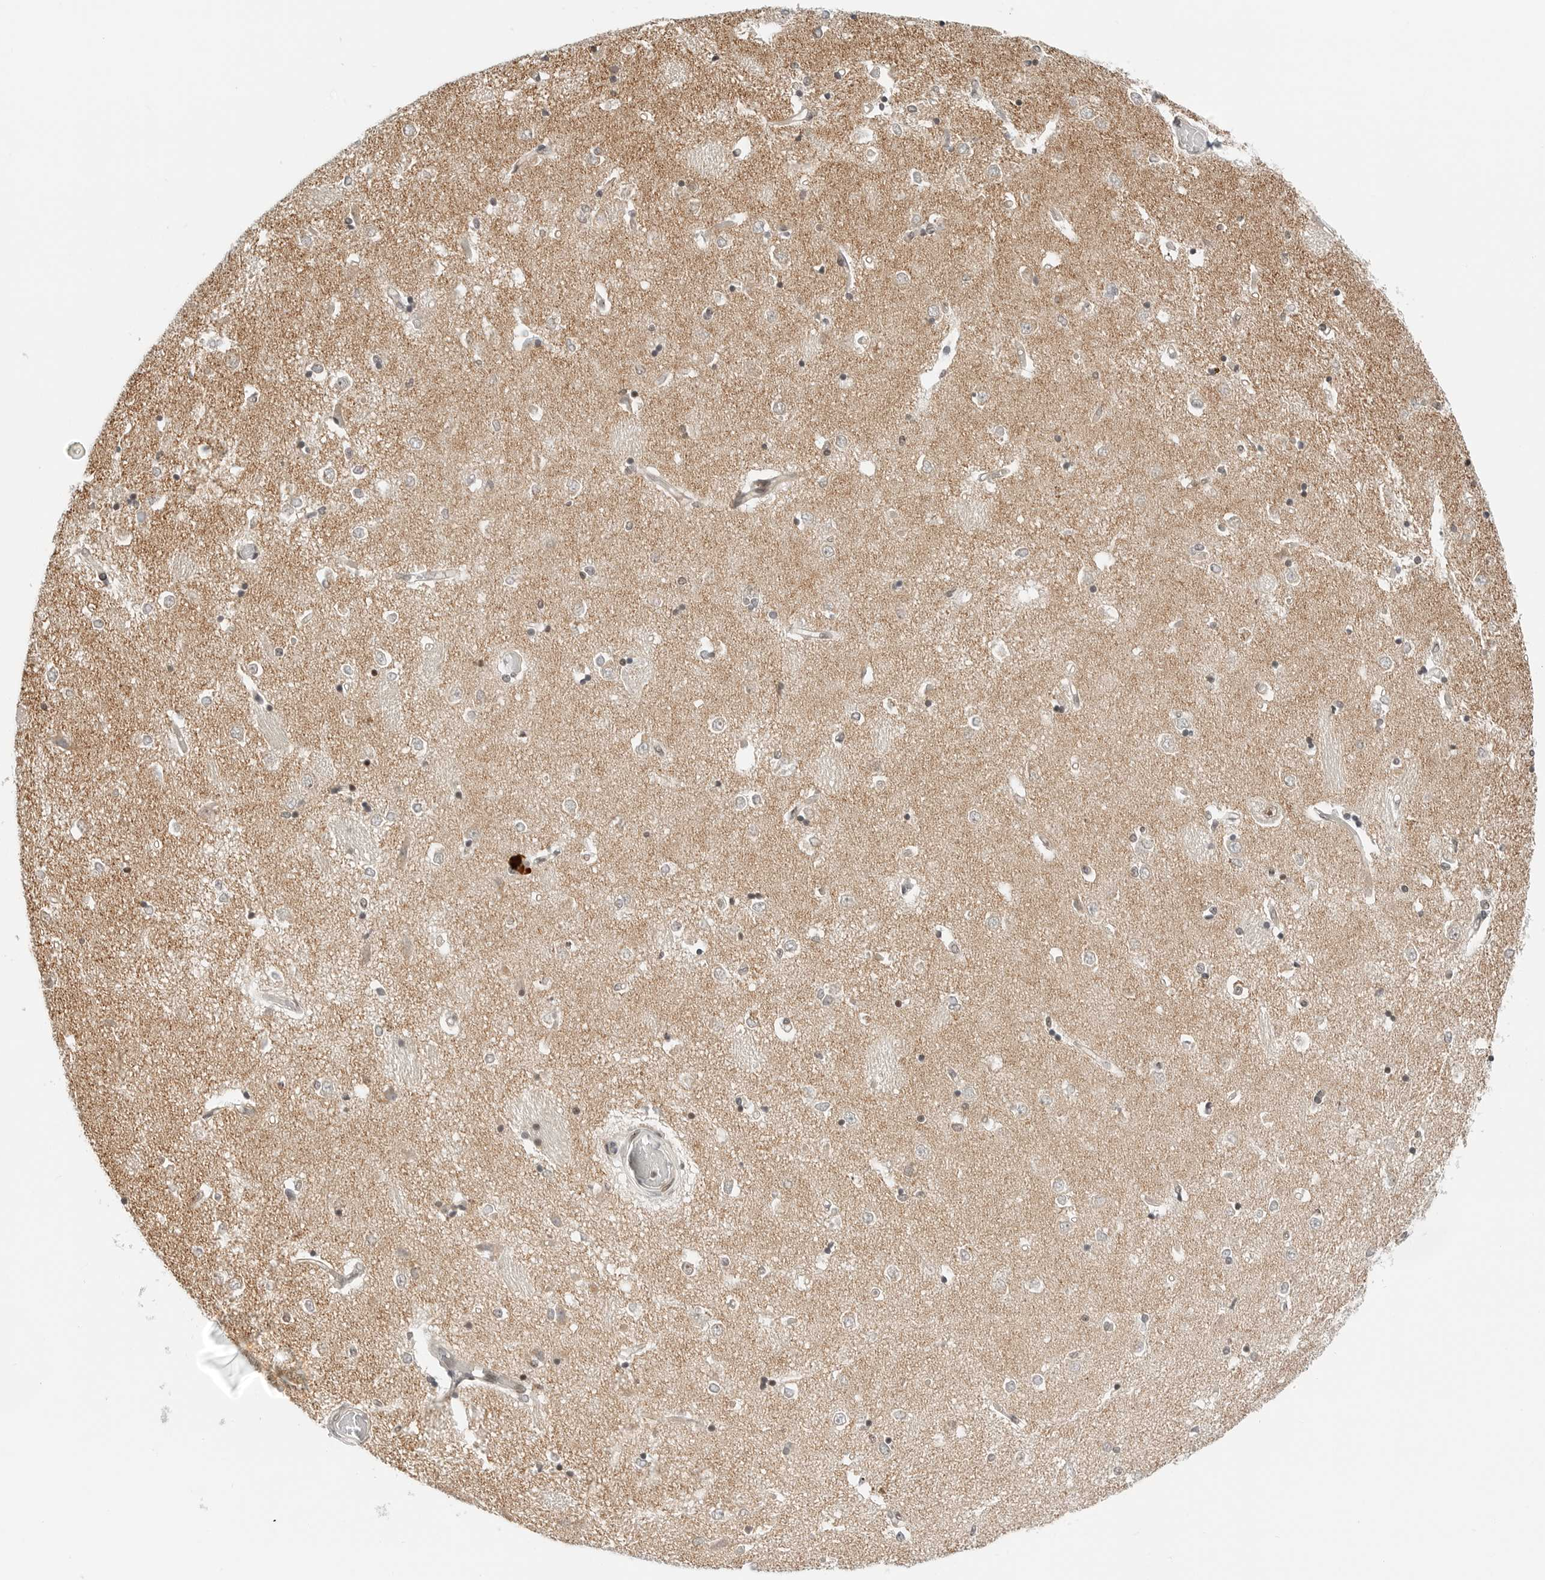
{"staining": {"intensity": "weak", "quantity": "<25%", "location": "cytoplasmic/membranous"}, "tissue": "caudate", "cell_type": "Glial cells", "image_type": "normal", "snomed": [{"axis": "morphology", "description": "Normal tissue, NOS"}, {"axis": "topography", "description": "Lateral ventricle wall"}], "caption": "DAB immunohistochemical staining of benign caudate demonstrates no significant expression in glial cells.", "gene": "RIMKLA", "patient": {"sex": "male", "age": 45}}